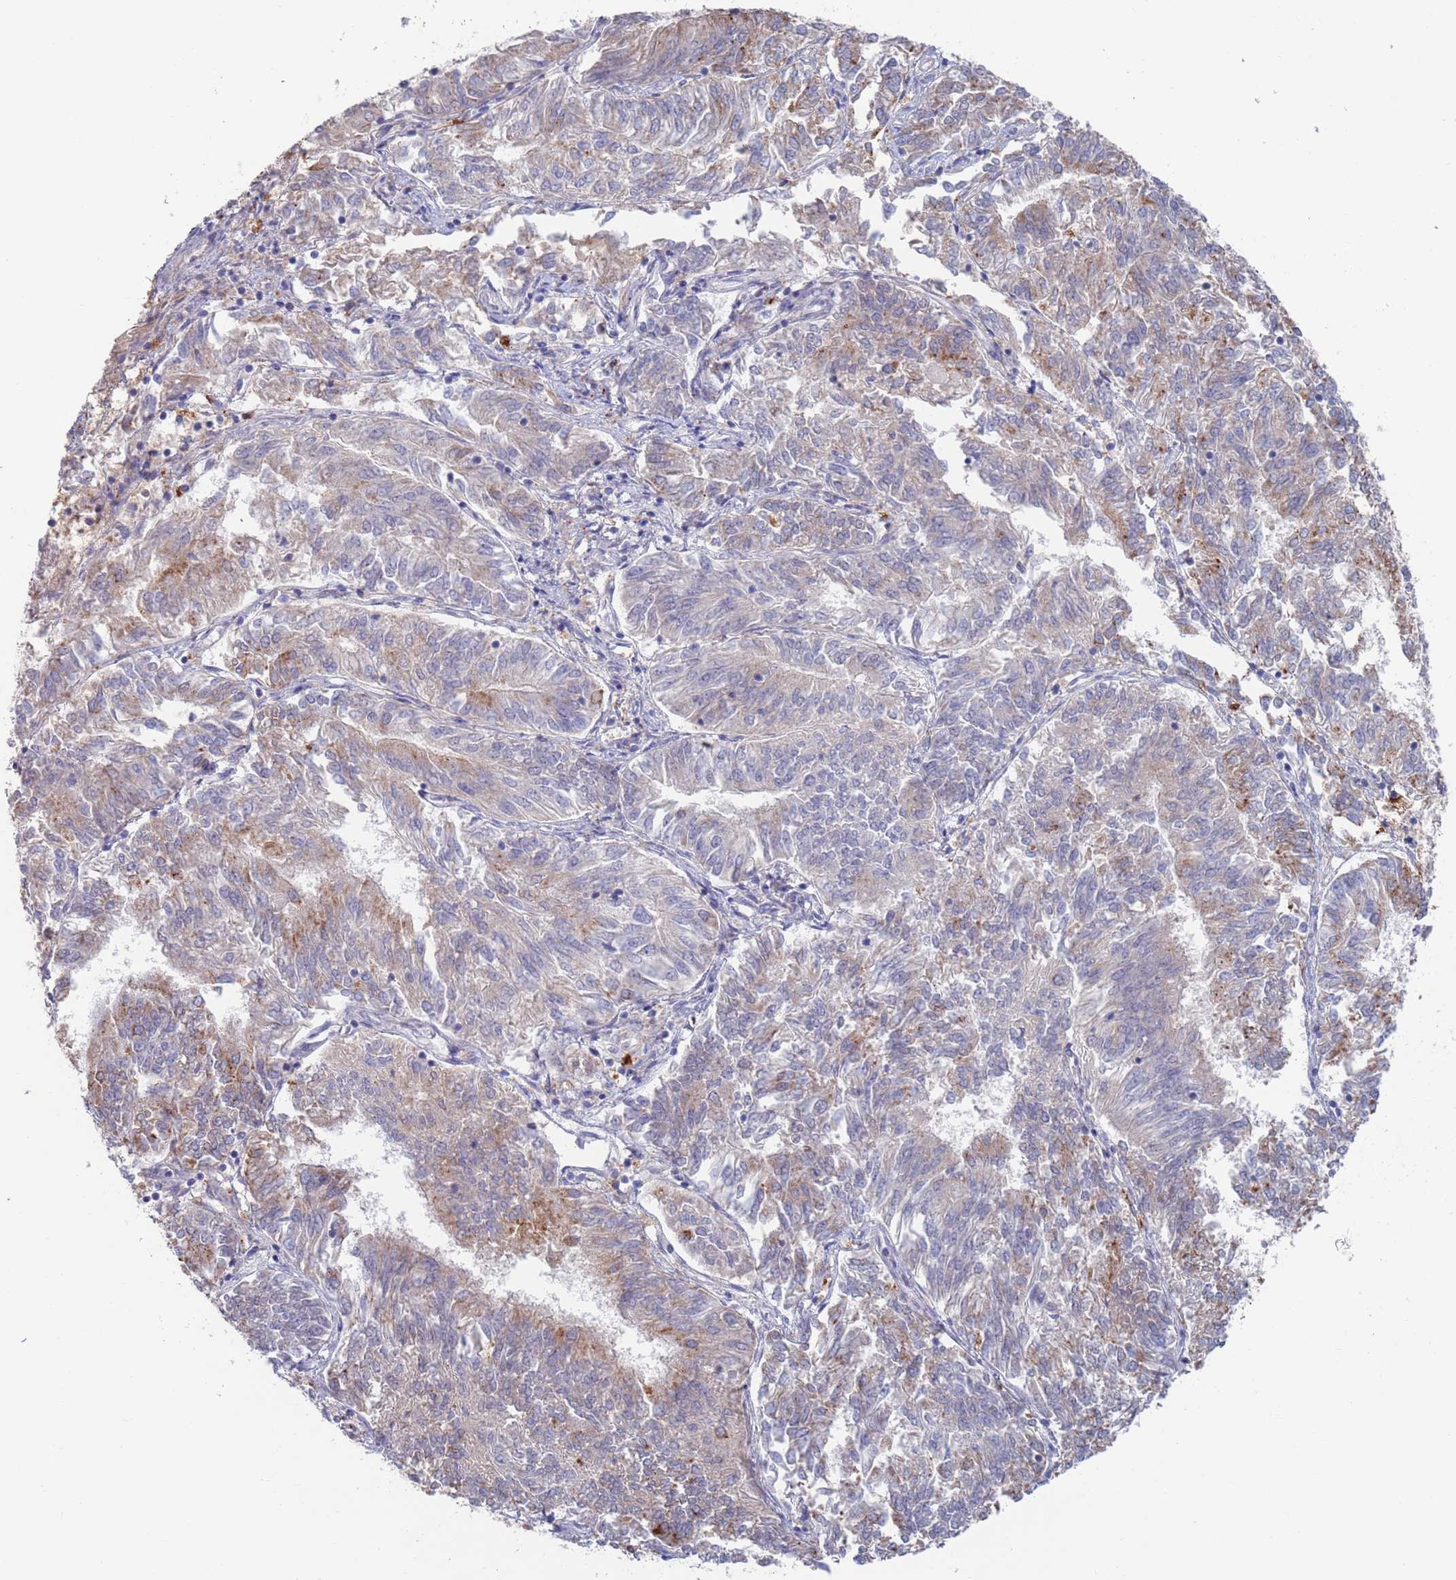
{"staining": {"intensity": "moderate", "quantity": "<25%", "location": "cytoplasmic/membranous"}, "tissue": "endometrial cancer", "cell_type": "Tumor cells", "image_type": "cancer", "snomed": [{"axis": "morphology", "description": "Adenocarcinoma, NOS"}, {"axis": "topography", "description": "Endometrium"}], "caption": "Protein expression analysis of endometrial cancer (adenocarcinoma) reveals moderate cytoplasmic/membranous positivity in about <25% of tumor cells.", "gene": "FUCA1", "patient": {"sex": "female", "age": 58}}